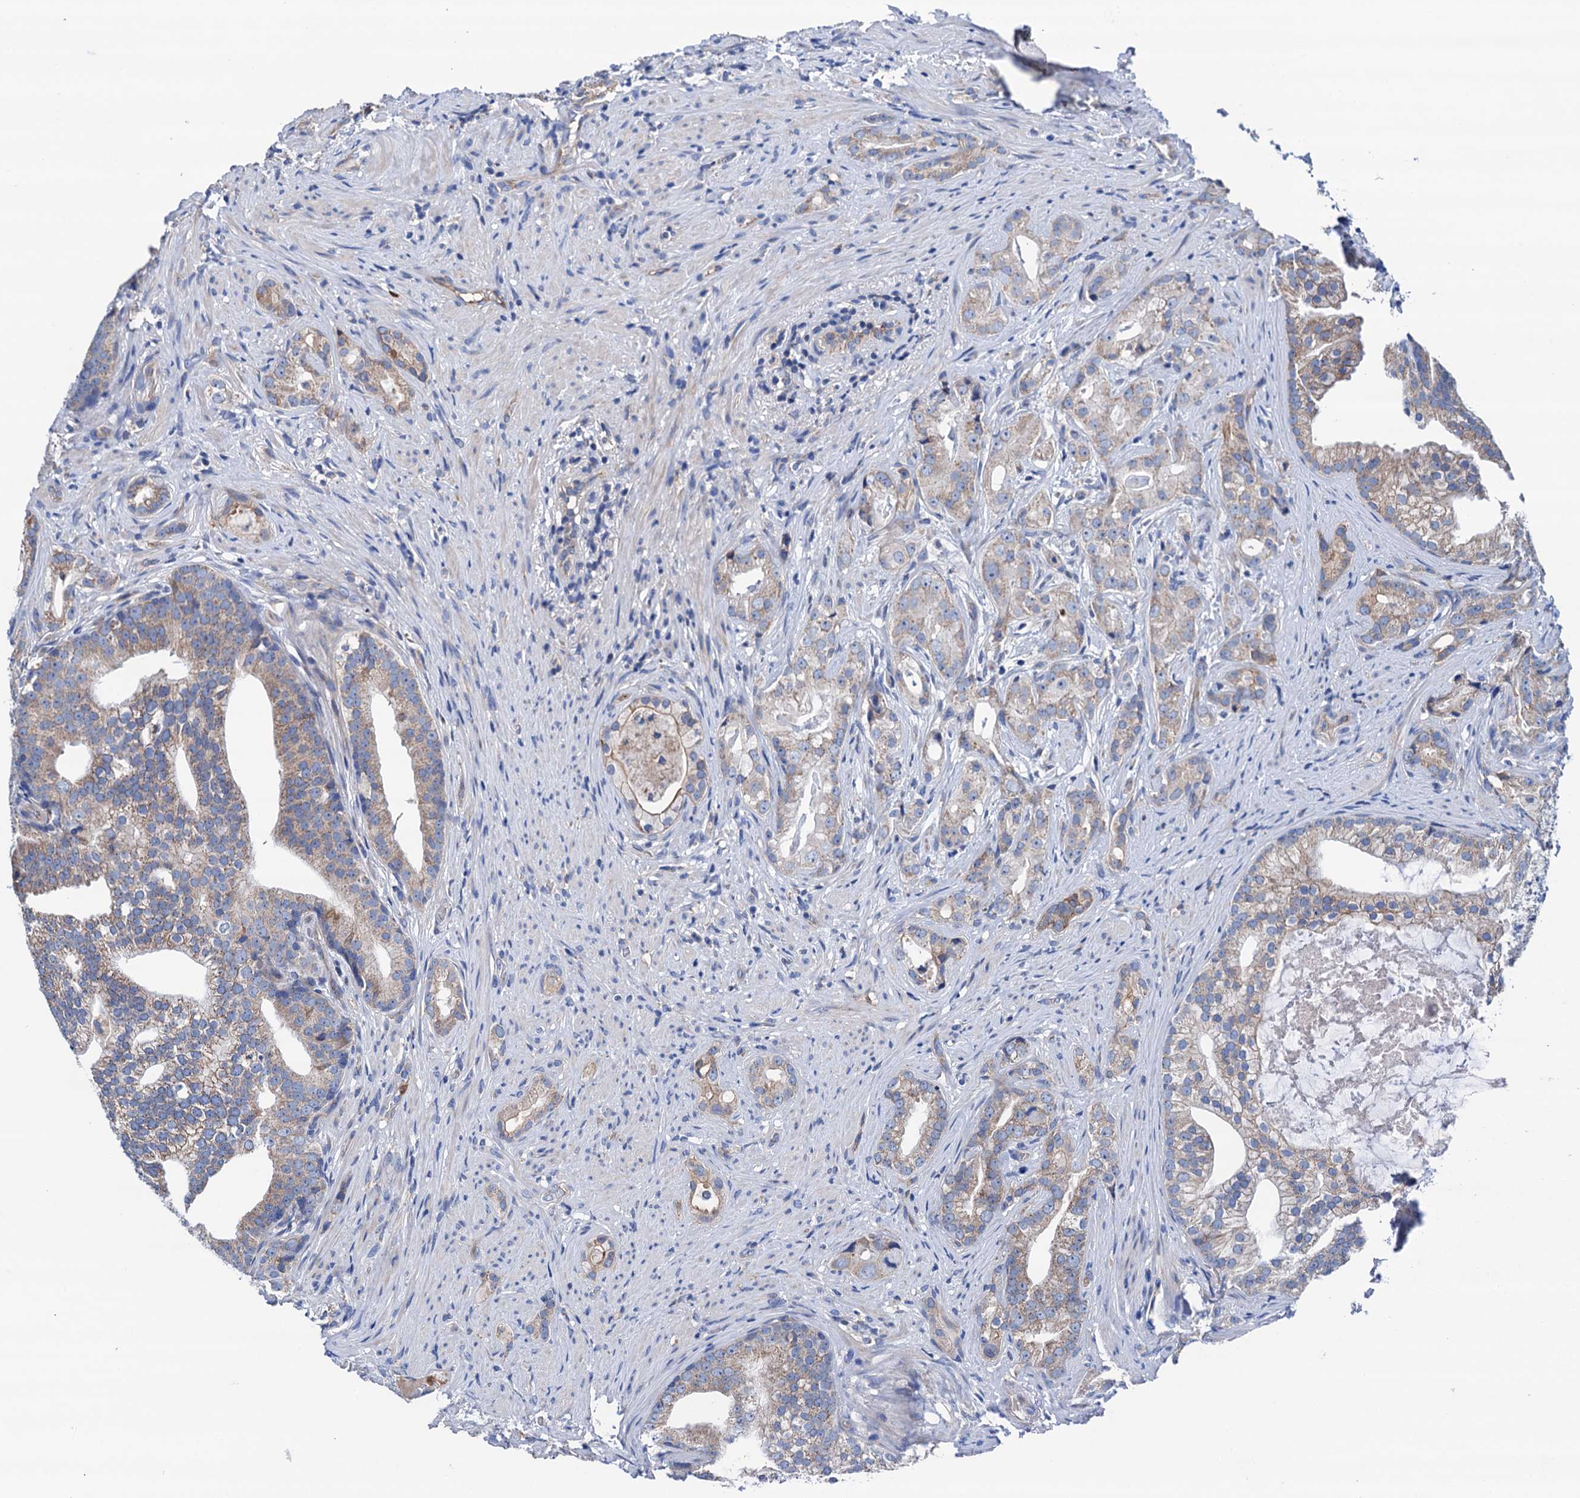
{"staining": {"intensity": "weak", "quantity": "25%-75%", "location": "cytoplasmic/membranous"}, "tissue": "prostate cancer", "cell_type": "Tumor cells", "image_type": "cancer", "snomed": [{"axis": "morphology", "description": "Adenocarcinoma, Low grade"}, {"axis": "topography", "description": "Prostate"}], "caption": "Tumor cells demonstrate low levels of weak cytoplasmic/membranous staining in about 25%-75% of cells in adenocarcinoma (low-grade) (prostate).", "gene": "RASSF9", "patient": {"sex": "male", "age": 71}}